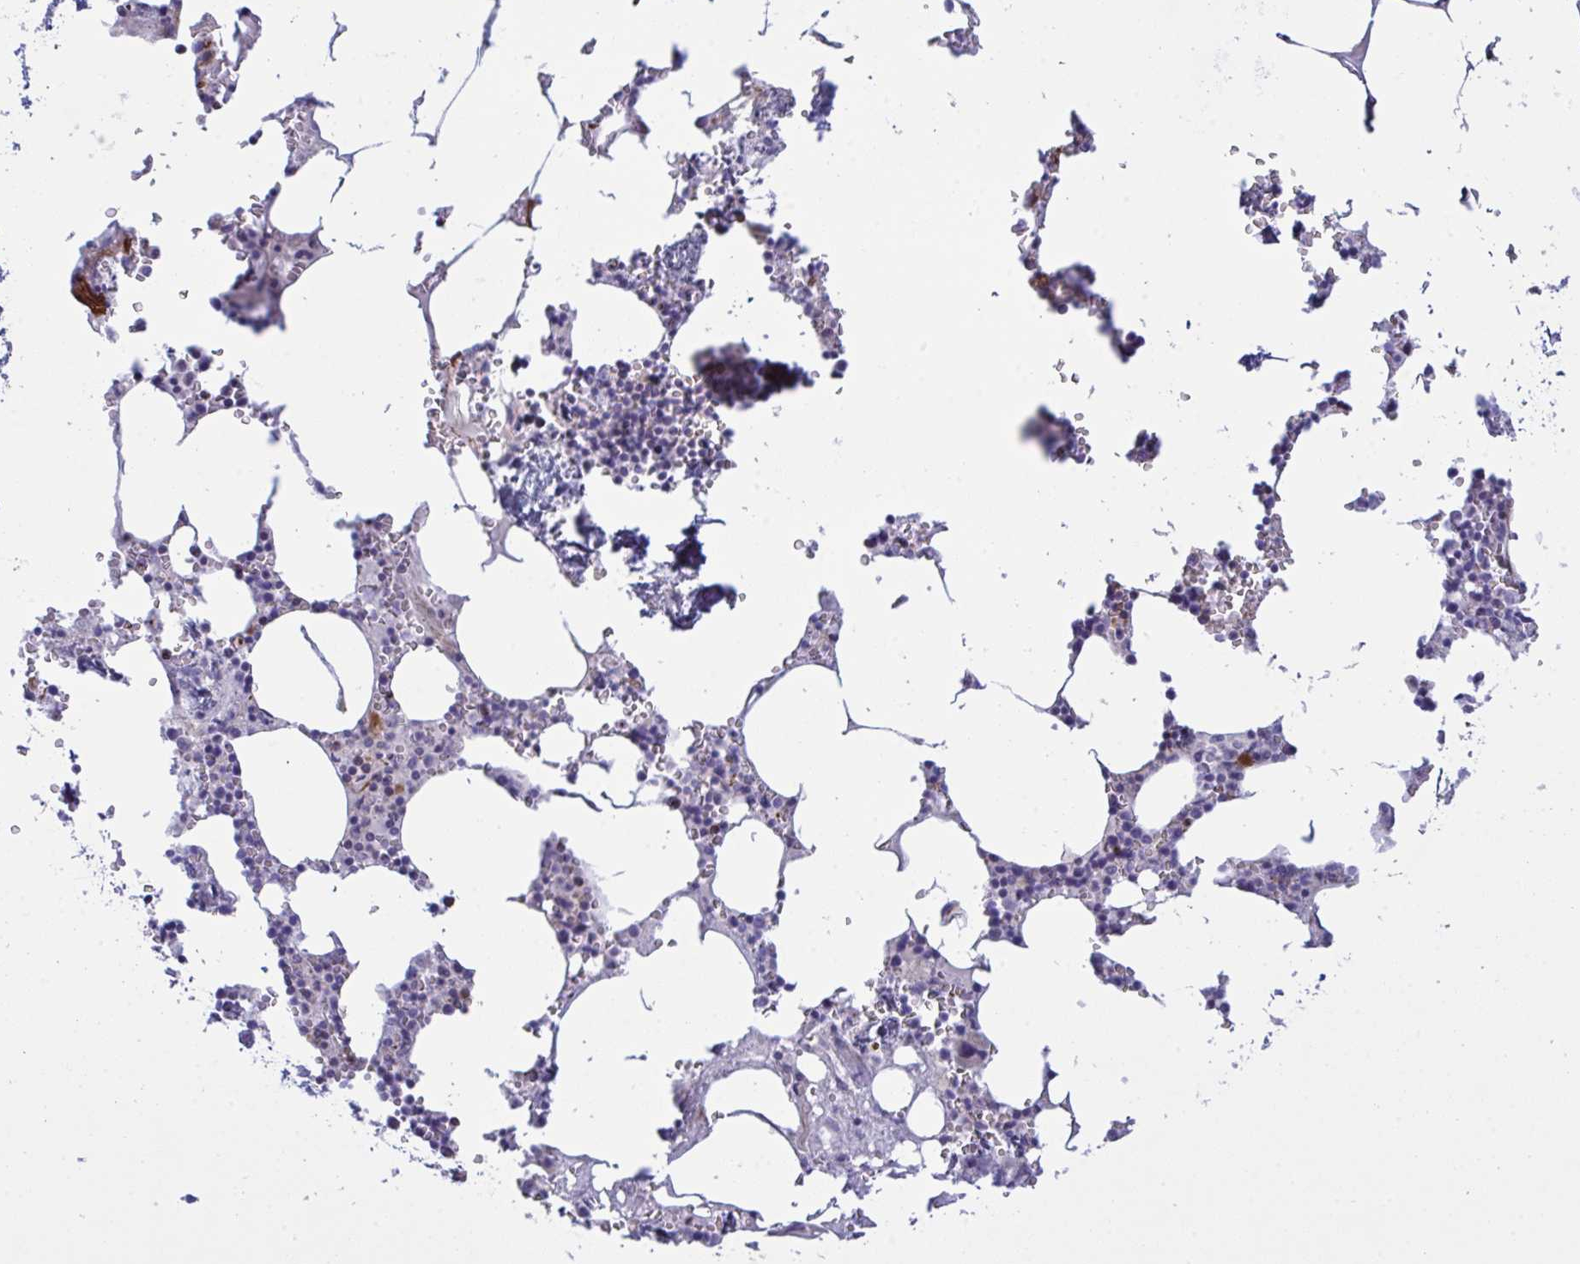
{"staining": {"intensity": "negative", "quantity": "none", "location": "none"}, "tissue": "bone marrow", "cell_type": "Hematopoietic cells", "image_type": "normal", "snomed": [{"axis": "morphology", "description": "Normal tissue, NOS"}, {"axis": "topography", "description": "Bone marrow"}], "caption": "This is an IHC image of benign bone marrow. There is no staining in hematopoietic cells.", "gene": "DCBLD1", "patient": {"sex": "male", "age": 54}}